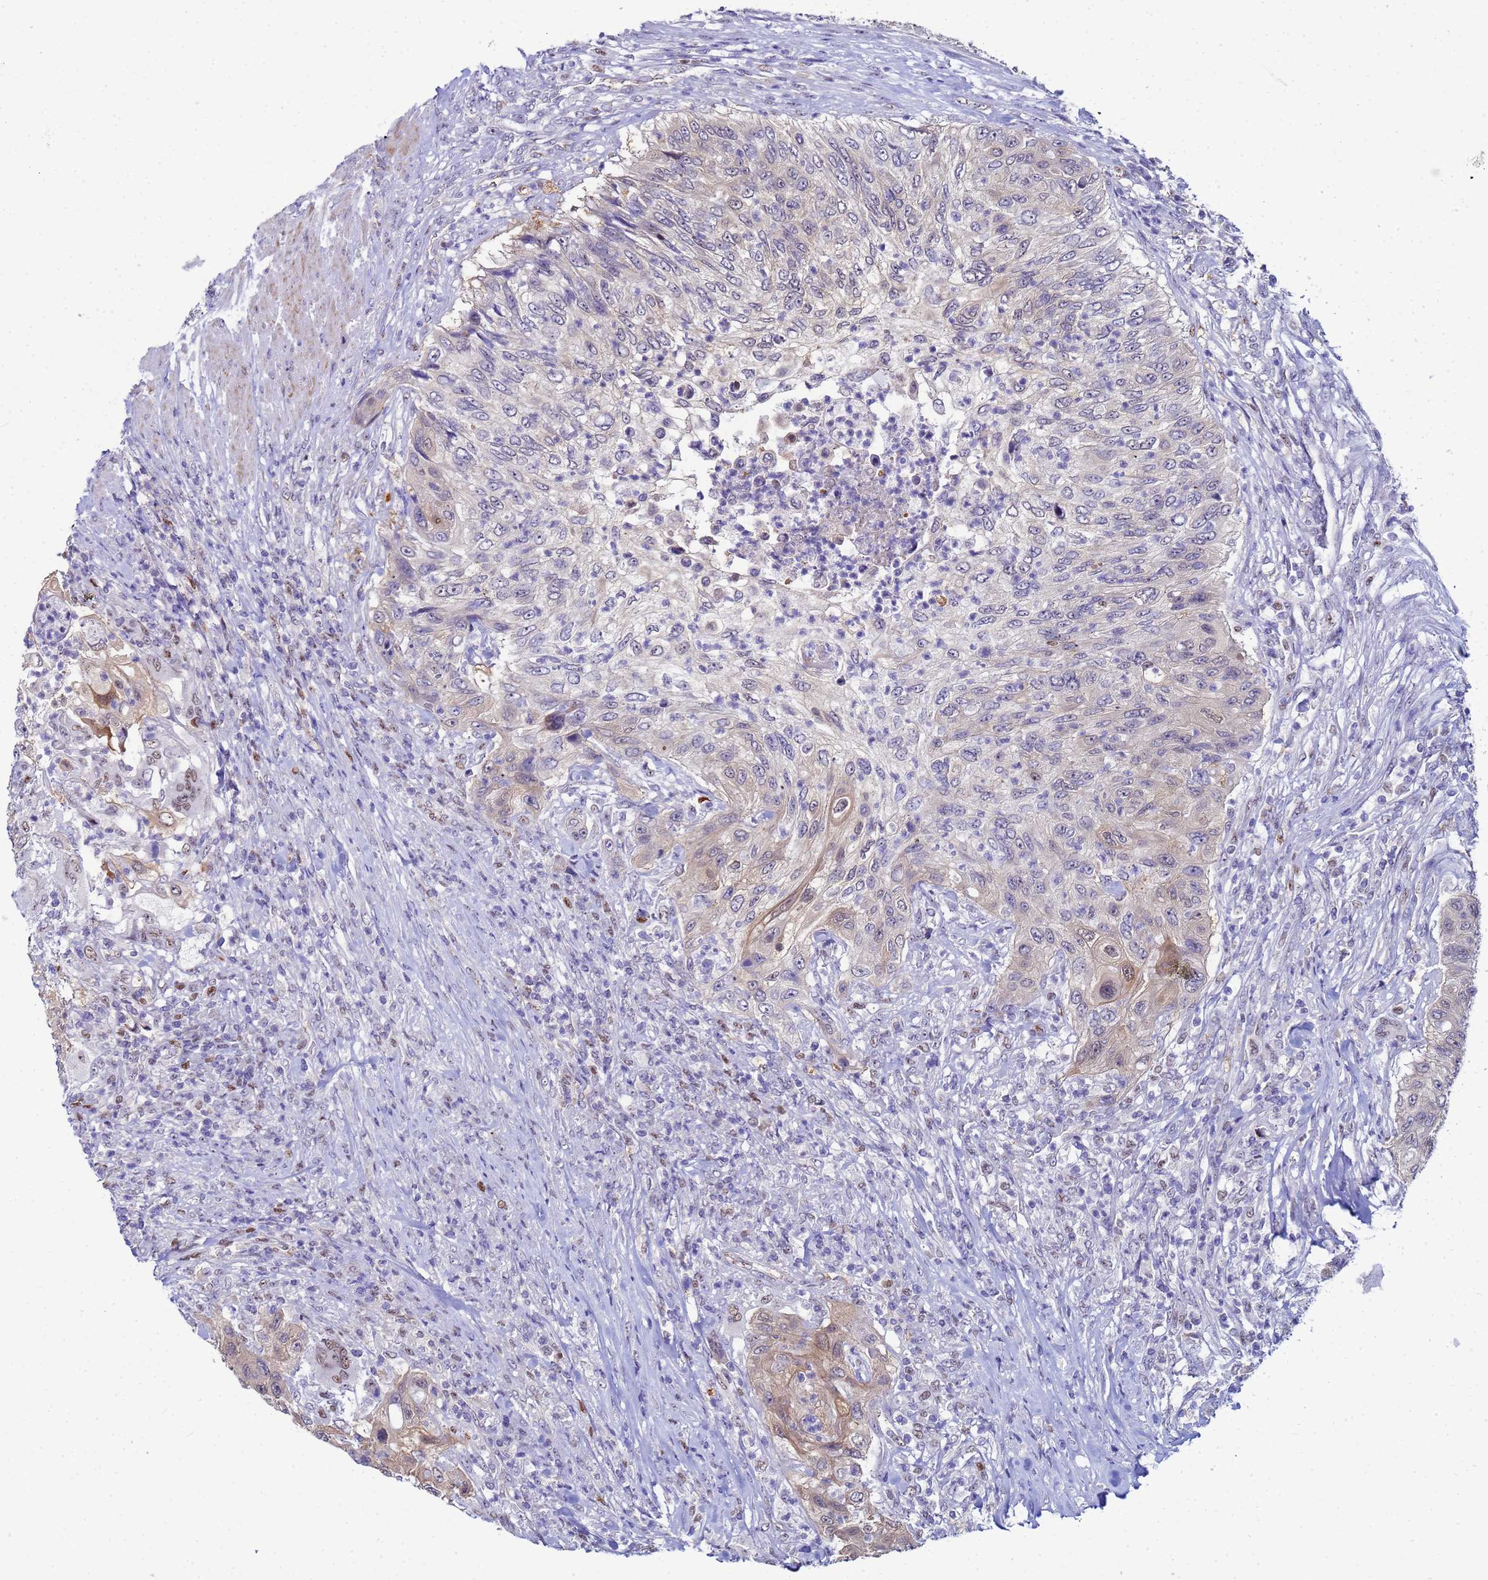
{"staining": {"intensity": "weak", "quantity": "<25%", "location": "cytoplasmic/membranous,nuclear"}, "tissue": "urothelial cancer", "cell_type": "Tumor cells", "image_type": "cancer", "snomed": [{"axis": "morphology", "description": "Urothelial carcinoma, High grade"}, {"axis": "topography", "description": "Urinary bladder"}], "caption": "A histopathology image of human urothelial cancer is negative for staining in tumor cells.", "gene": "SLC25A37", "patient": {"sex": "female", "age": 60}}